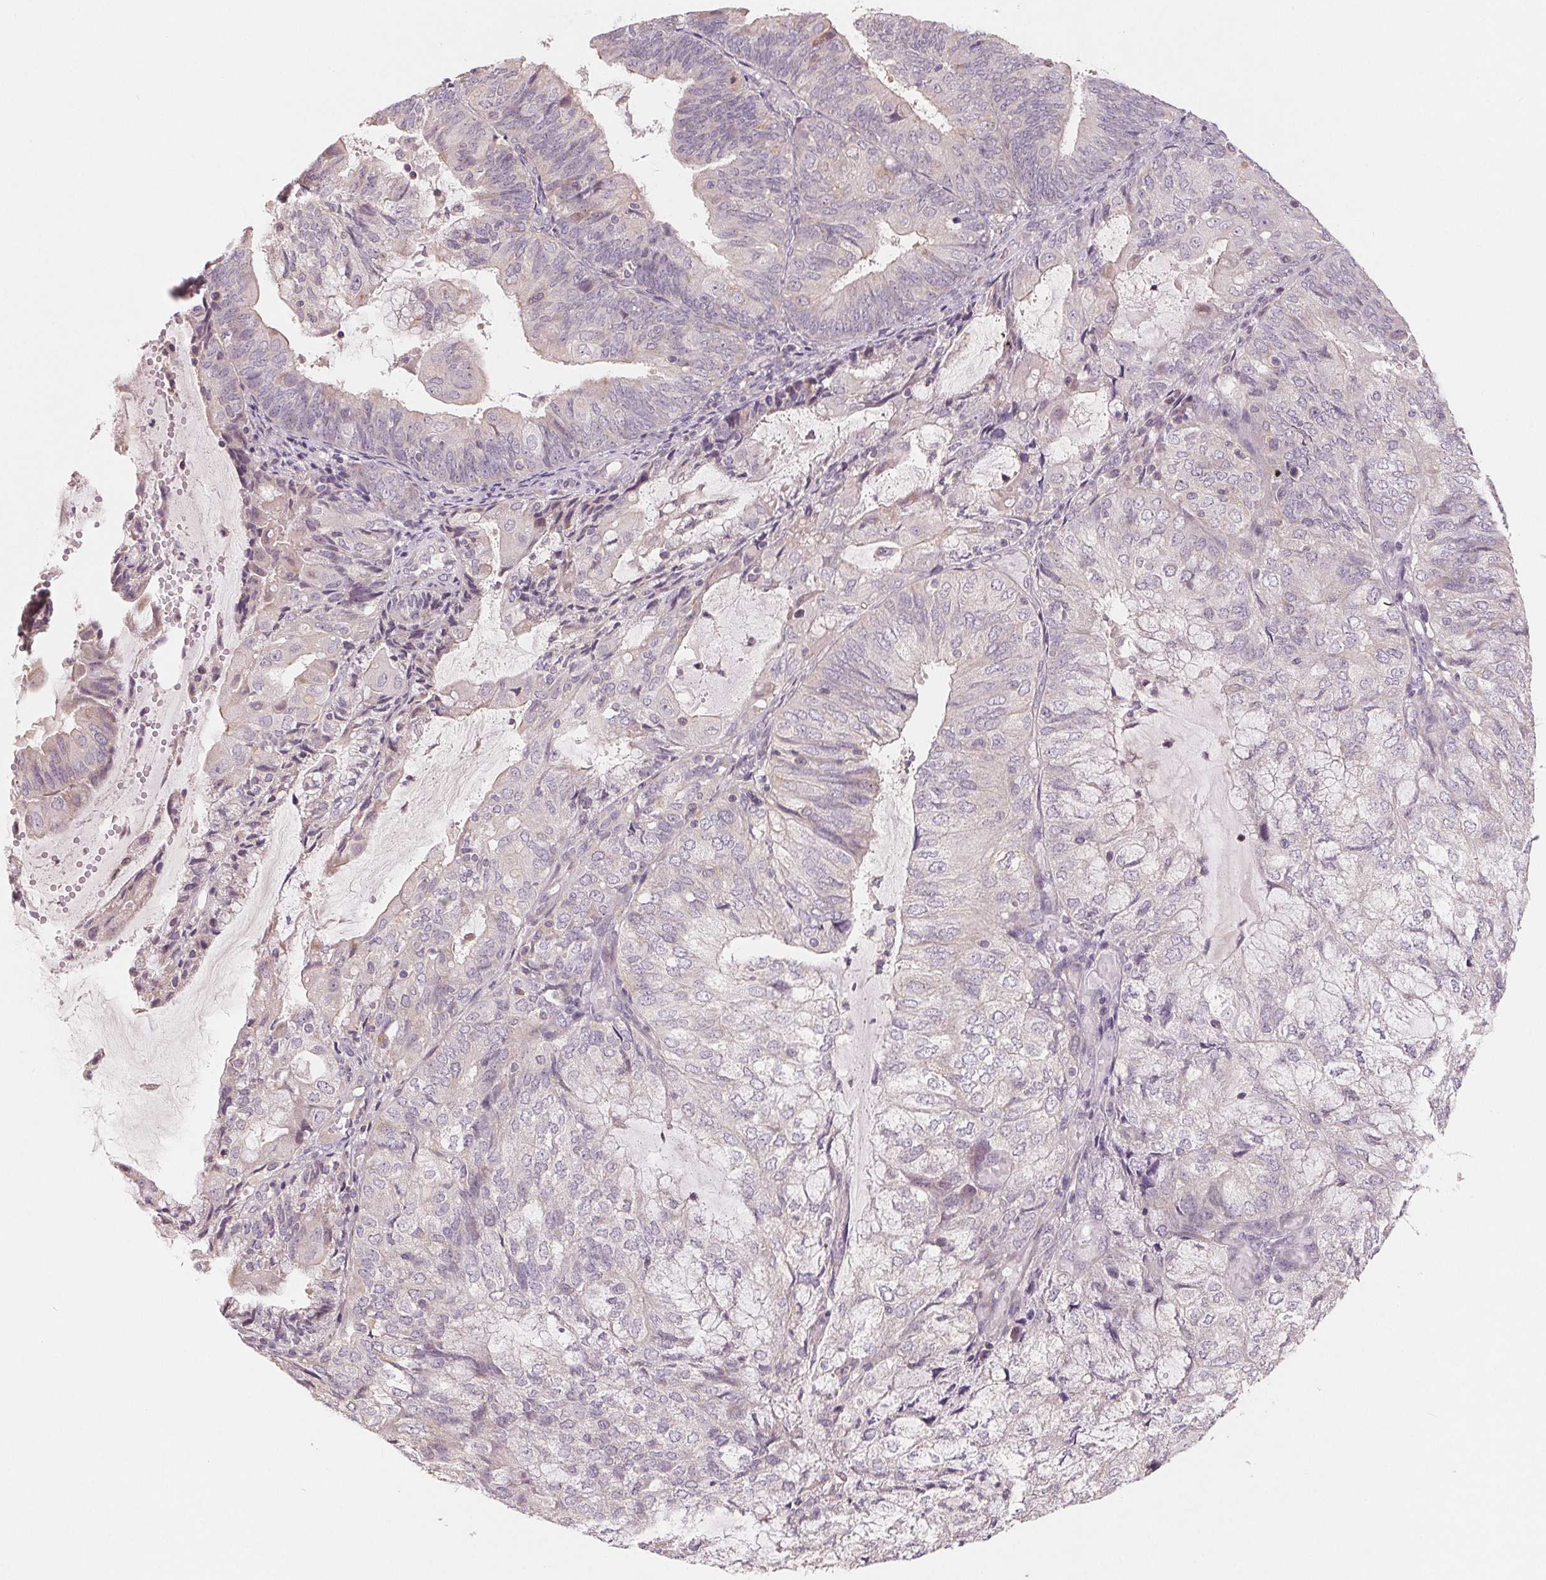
{"staining": {"intensity": "negative", "quantity": "none", "location": "none"}, "tissue": "endometrial cancer", "cell_type": "Tumor cells", "image_type": "cancer", "snomed": [{"axis": "morphology", "description": "Adenocarcinoma, NOS"}, {"axis": "topography", "description": "Endometrium"}], "caption": "IHC histopathology image of neoplastic tissue: human endometrial adenocarcinoma stained with DAB (3,3'-diaminobenzidine) reveals no significant protein staining in tumor cells.", "gene": "AQP8", "patient": {"sex": "female", "age": 81}}